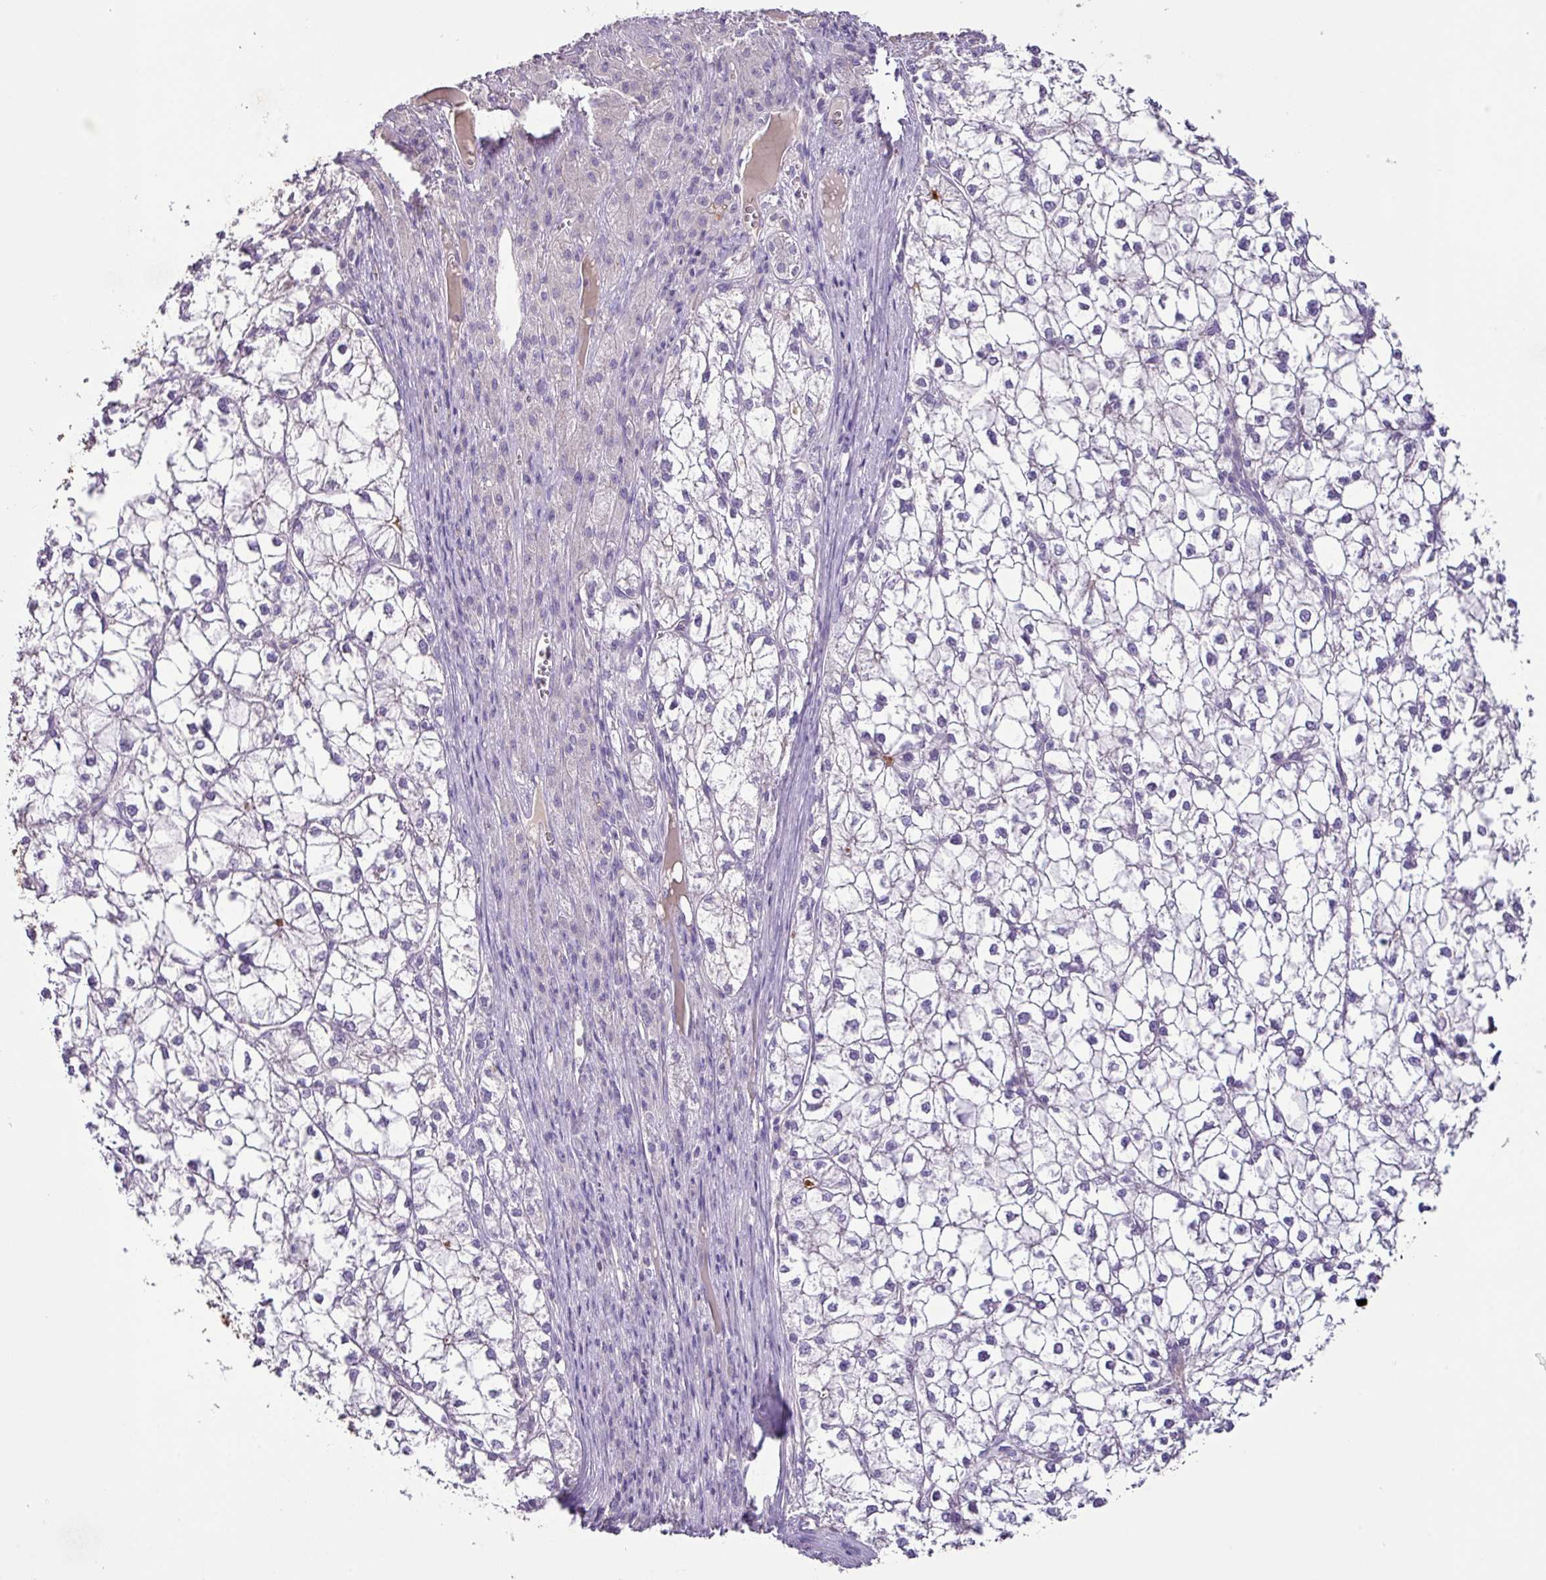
{"staining": {"intensity": "negative", "quantity": "none", "location": "none"}, "tissue": "liver cancer", "cell_type": "Tumor cells", "image_type": "cancer", "snomed": [{"axis": "morphology", "description": "Carcinoma, Hepatocellular, NOS"}, {"axis": "topography", "description": "Liver"}], "caption": "There is no significant expression in tumor cells of liver hepatocellular carcinoma. (Immunohistochemistry, brightfield microscopy, high magnification).", "gene": "AGR3", "patient": {"sex": "female", "age": 43}}